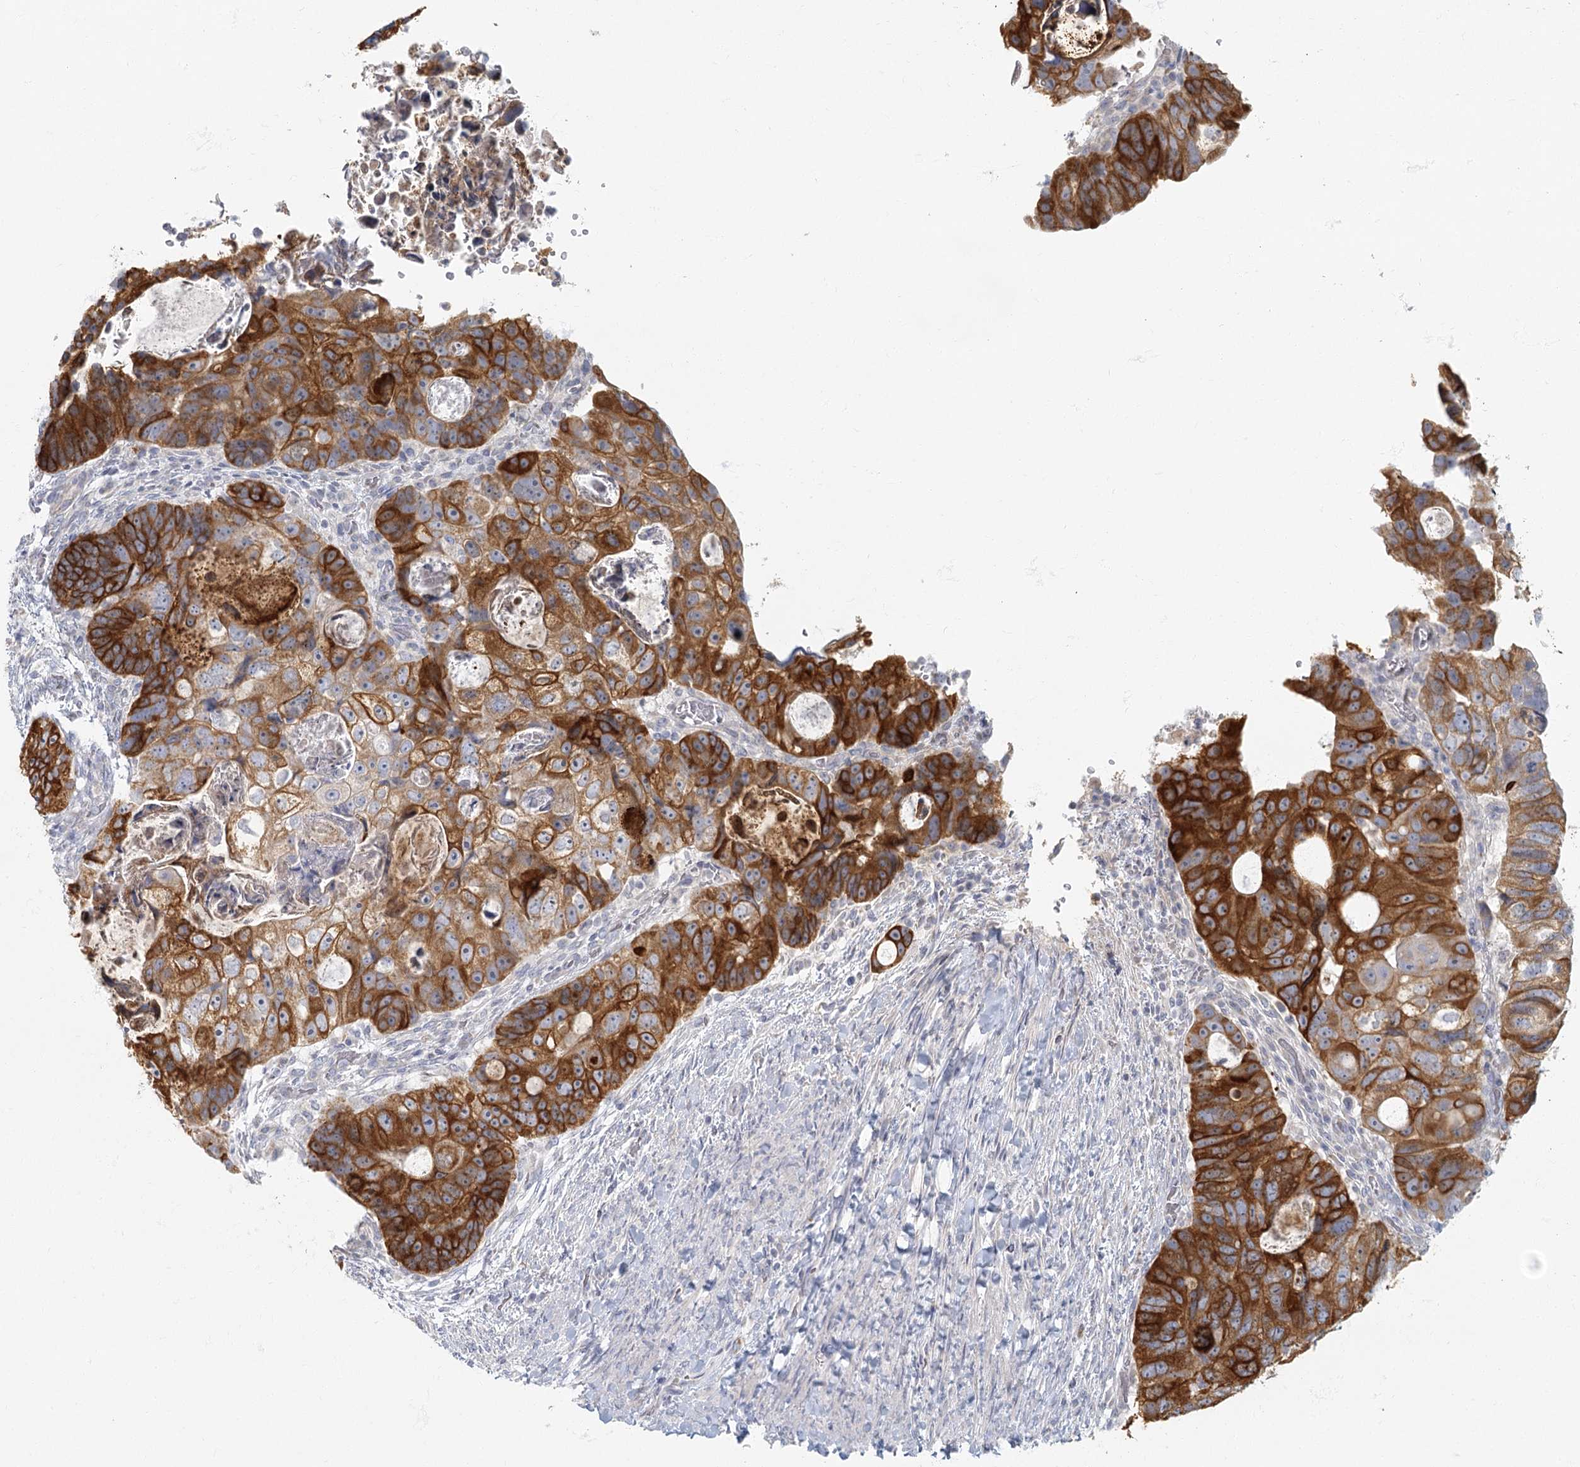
{"staining": {"intensity": "strong", "quantity": ">75%", "location": "cytoplasmic/membranous"}, "tissue": "colorectal cancer", "cell_type": "Tumor cells", "image_type": "cancer", "snomed": [{"axis": "morphology", "description": "Adenocarcinoma, NOS"}, {"axis": "topography", "description": "Rectum"}], "caption": "Colorectal cancer (adenocarcinoma) stained with immunohistochemistry (IHC) displays strong cytoplasmic/membranous staining in approximately >75% of tumor cells.", "gene": "FAM110C", "patient": {"sex": "male", "age": 59}}